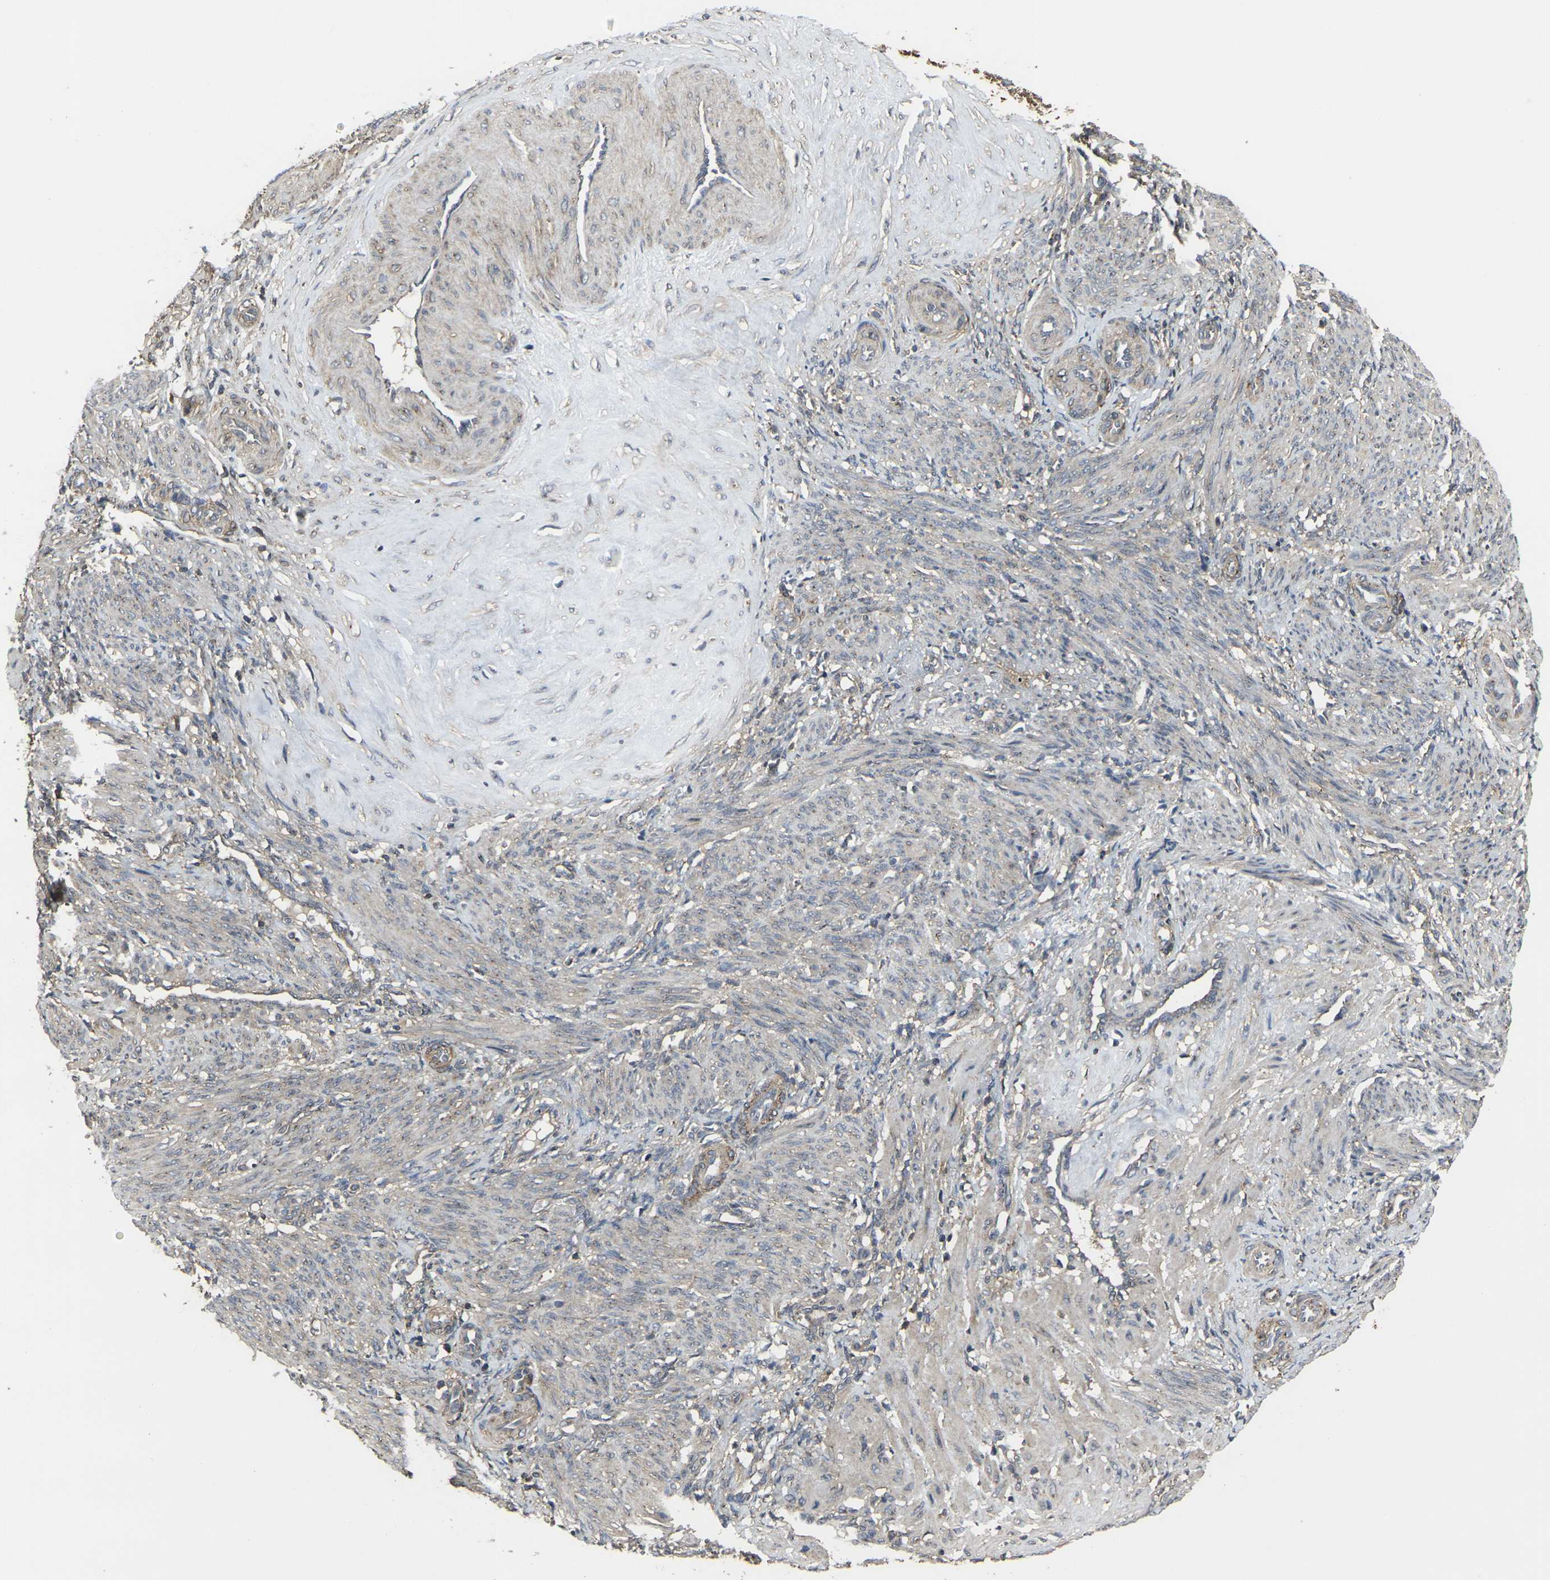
{"staining": {"intensity": "weak", "quantity": "25%-75%", "location": "cytoplasmic/membranous"}, "tissue": "smooth muscle", "cell_type": "Smooth muscle cells", "image_type": "normal", "snomed": [{"axis": "morphology", "description": "Normal tissue, NOS"}, {"axis": "topography", "description": "Endometrium"}], "caption": "A brown stain highlights weak cytoplasmic/membranous staining of a protein in smooth muscle cells of unremarkable human smooth muscle. (Stains: DAB in brown, nuclei in blue, Microscopy: brightfield microscopy at high magnification).", "gene": "PRKACB", "patient": {"sex": "female", "age": 33}}